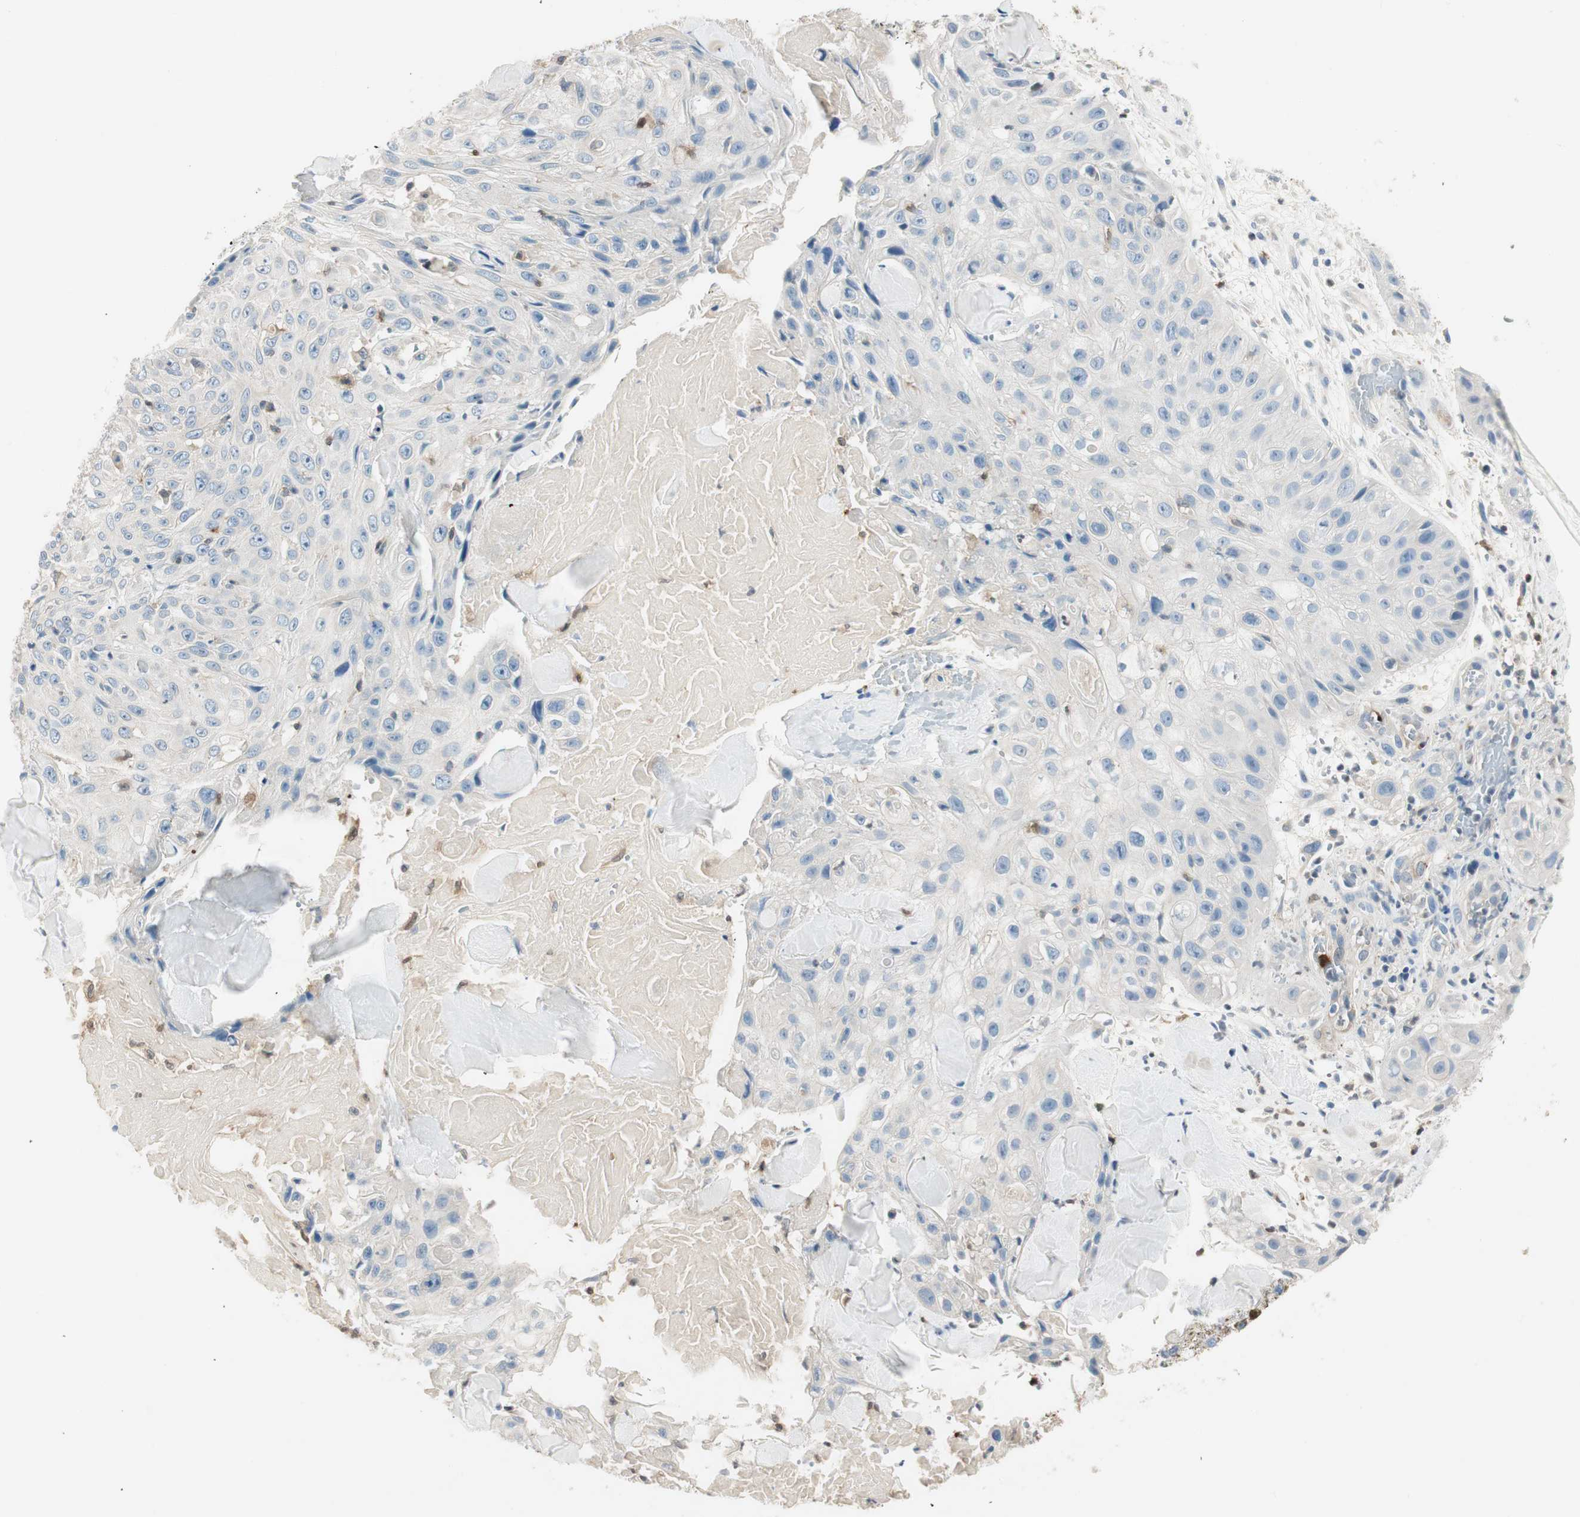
{"staining": {"intensity": "negative", "quantity": "none", "location": "none"}, "tissue": "skin cancer", "cell_type": "Tumor cells", "image_type": "cancer", "snomed": [{"axis": "morphology", "description": "Squamous cell carcinoma, NOS"}, {"axis": "topography", "description": "Skin"}], "caption": "Immunohistochemistry of human skin squamous cell carcinoma displays no staining in tumor cells.", "gene": "COTL1", "patient": {"sex": "male", "age": 86}}